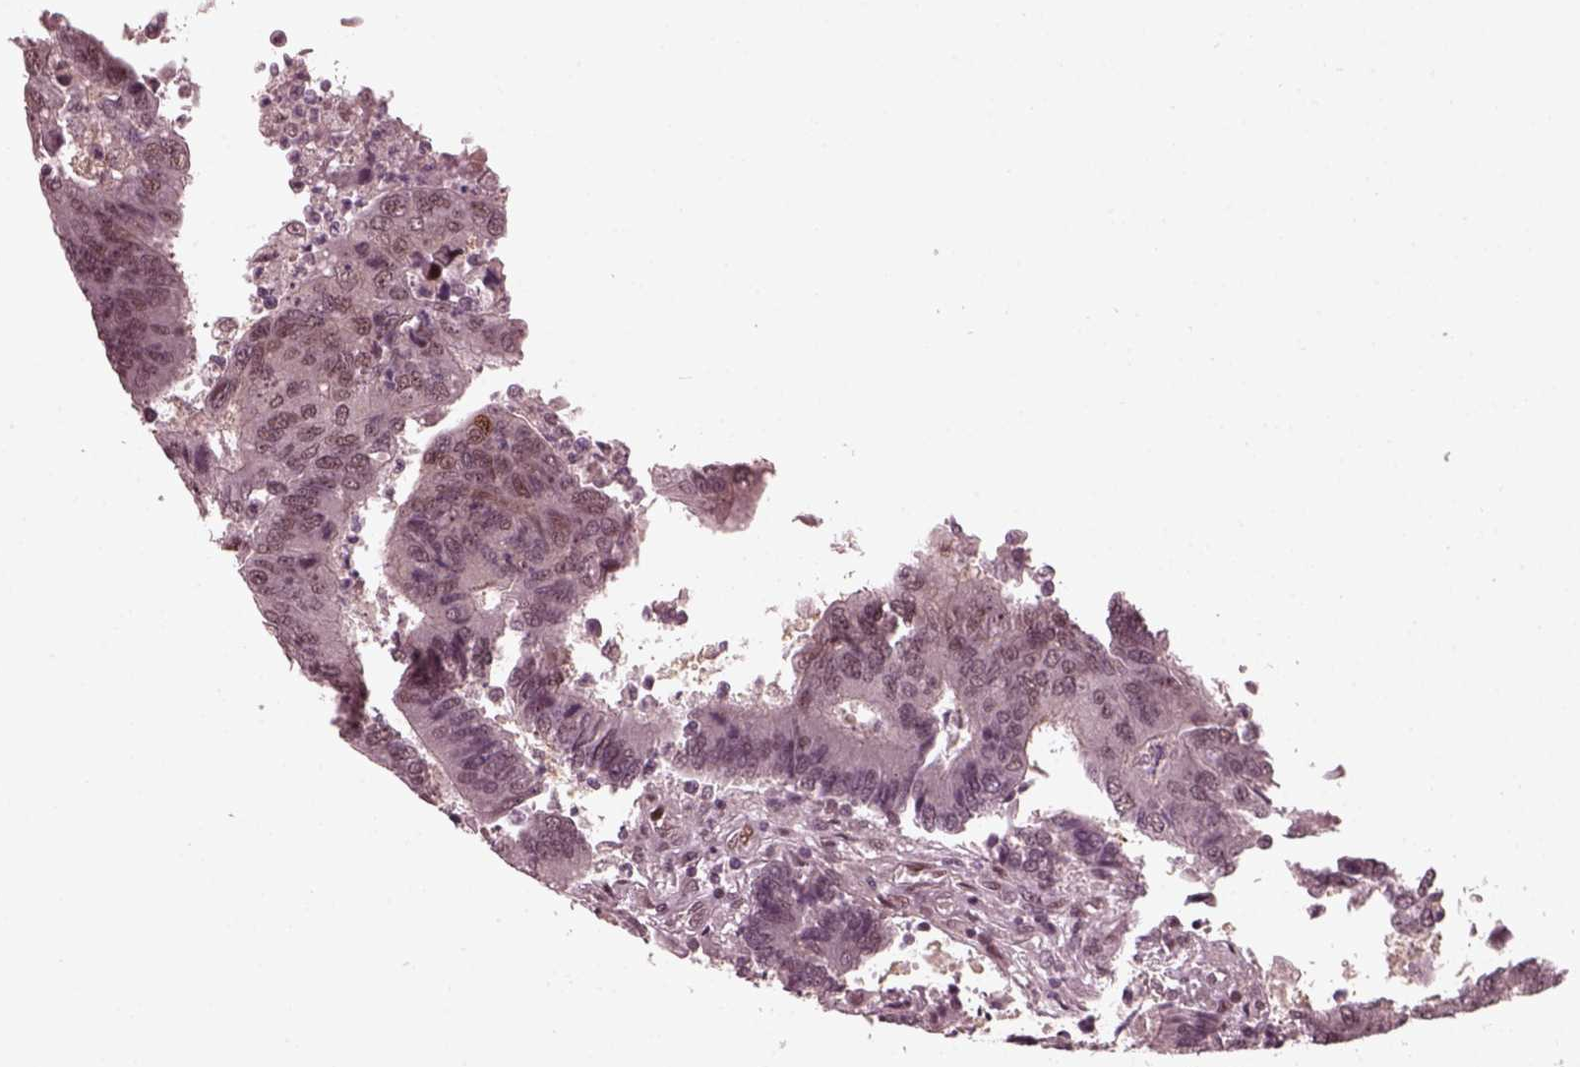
{"staining": {"intensity": "weak", "quantity": "<25%", "location": "nuclear"}, "tissue": "colorectal cancer", "cell_type": "Tumor cells", "image_type": "cancer", "snomed": [{"axis": "morphology", "description": "Adenocarcinoma, NOS"}, {"axis": "topography", "description": "Colon"}], "caption": "Immunohistochemical staining of adenocarcinoma (colorectal) reveals no significant staining in tumor cells. The staining is performed using DAB (3,3'-diaminobenzidine) brown chromogen with nuclei counter-stained in using hematoxylin.", "gene": "TRIB3", "patient": {"sex": "female", "age": 67}}